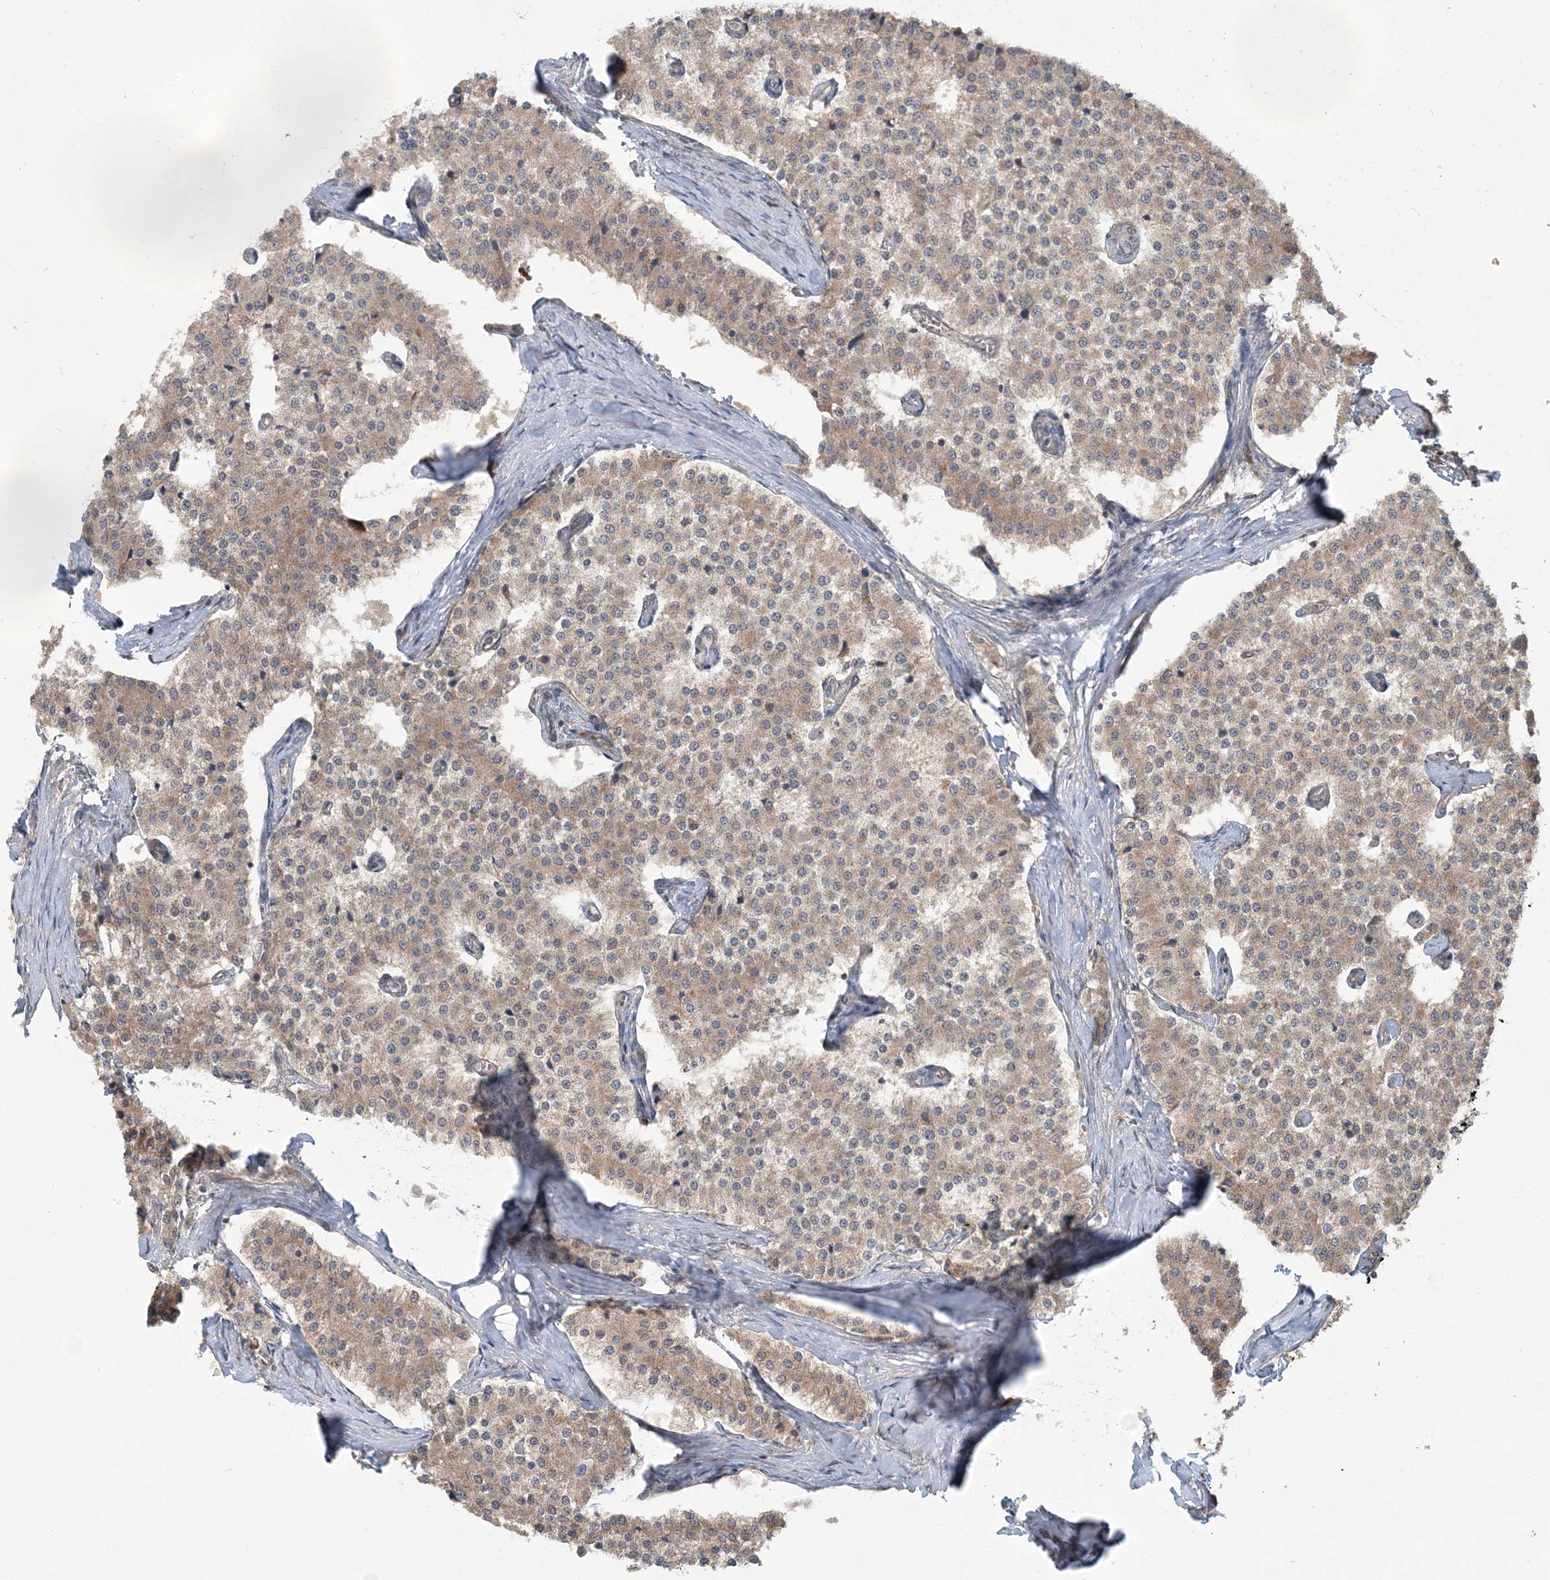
{"staining": {"intensity": "weak", "quantity": ">75%", "location": "cytoplasmic/membranous"}, "tissue": "carcinoid", "cell_type": "Tumor cells", "image_type": "cancer", "snomed": [{"axis": "morphology", "description": "Carcinoid, malignant, NOS"}, {"axis": "topography", "description": "Colon"}], "caption": "Carcinoid stained with a protein marker displays weak staining in tumor cells.", "gene": "ERI2", "patient": {"sex": "female", "age": 52}}